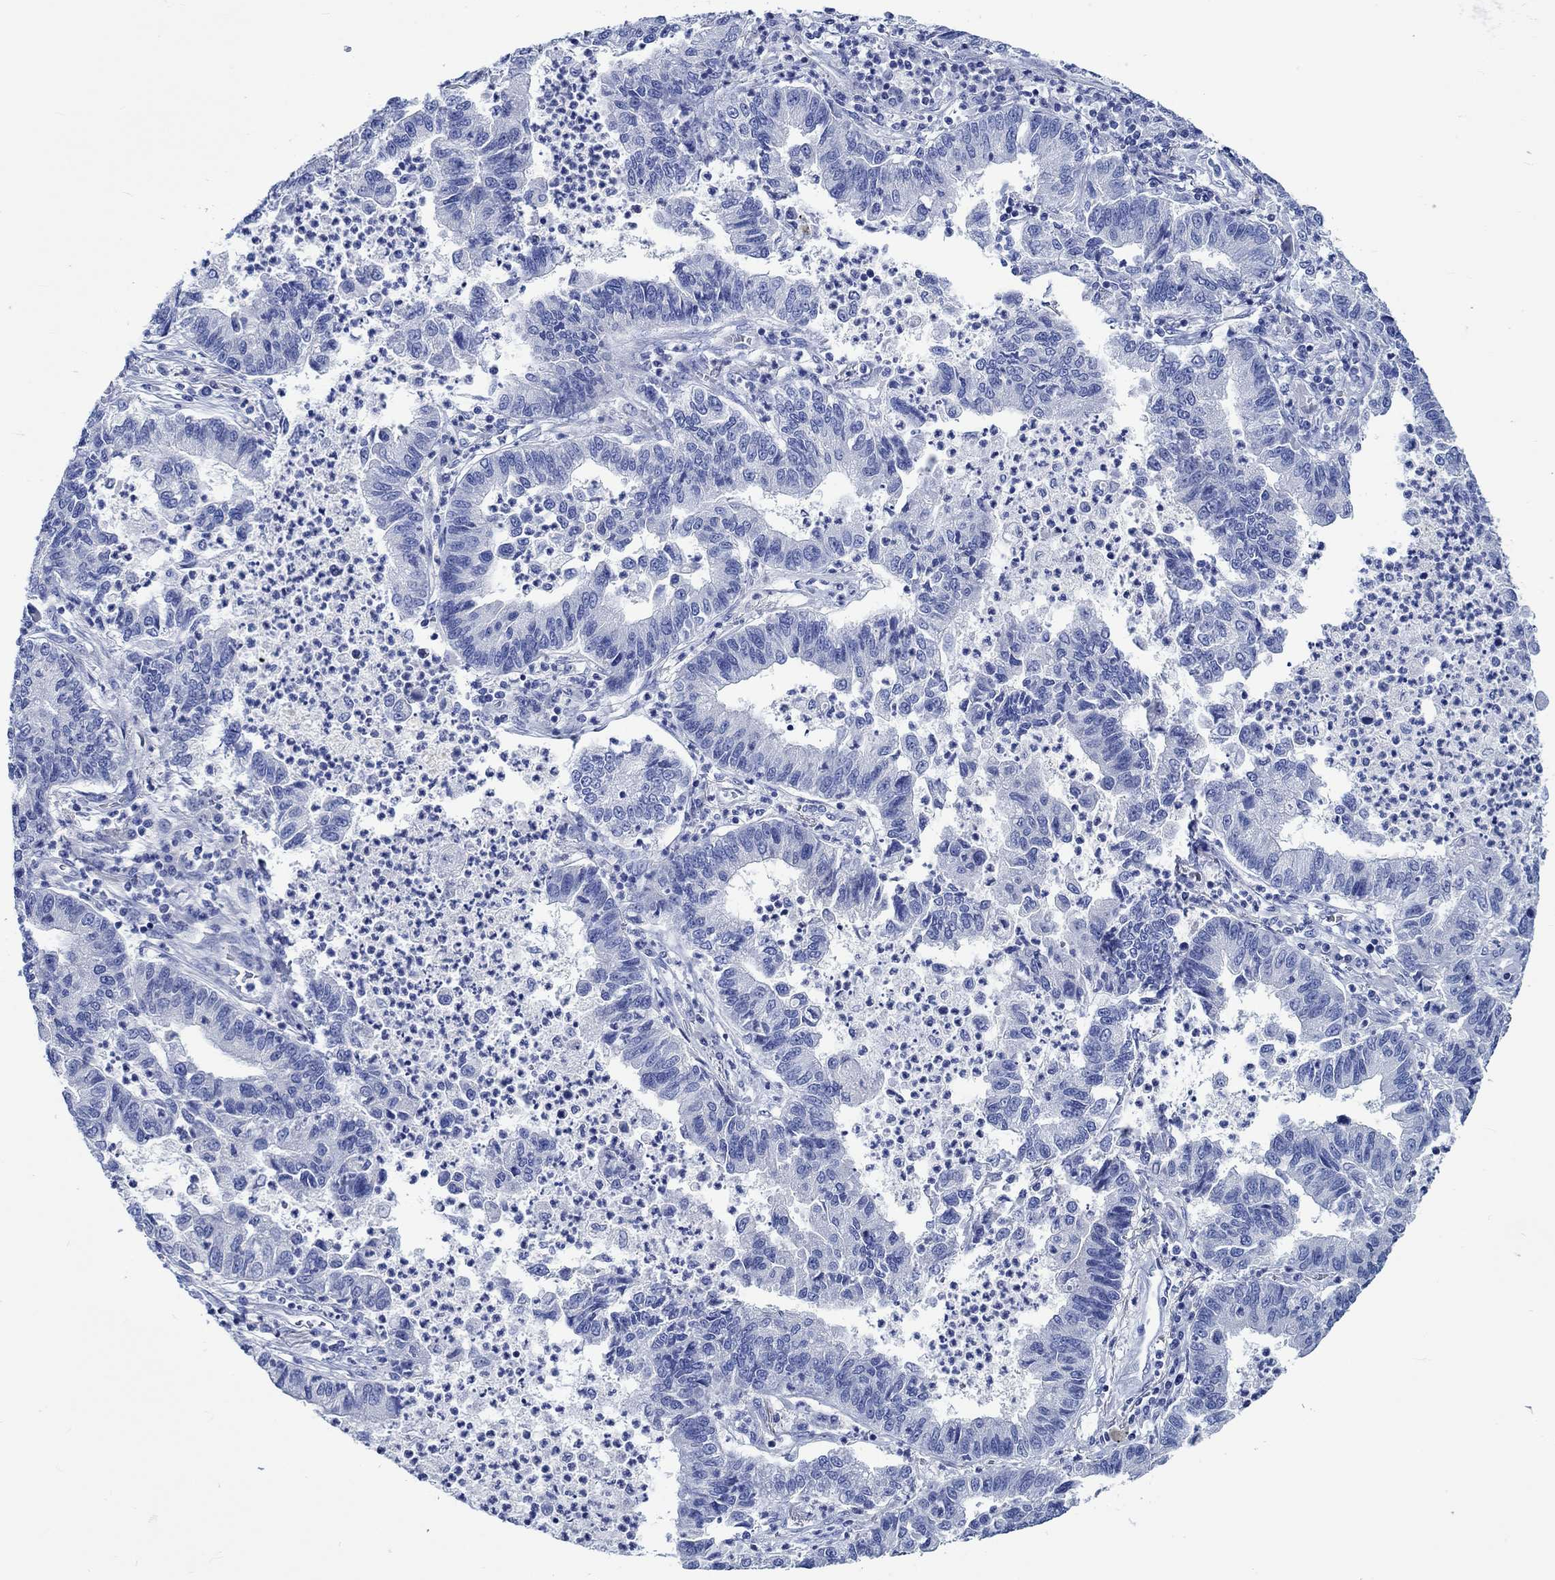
{"staining": {"intensity": "negative", "quantity": "none", "location": "none"}, "tissue": "lung cancer", "cell_type": "Tumor cells", "image_type": "cancer", "snomed": [{"axis": "morphology", "description": "Adenocarcinoma, NOS"}, {"axis": "topography", "description": "Lung"}], "caption": "Immunohistochemistry (IHC) micrograph of neoplastic tissue: human lung cancer stained with DAB (3,3'-diaminobenzidine) exhibits no significant protein positivity in tumor cells.", "gene": "PTPRN2", "patient": {"sex": "female", "age": 57}}